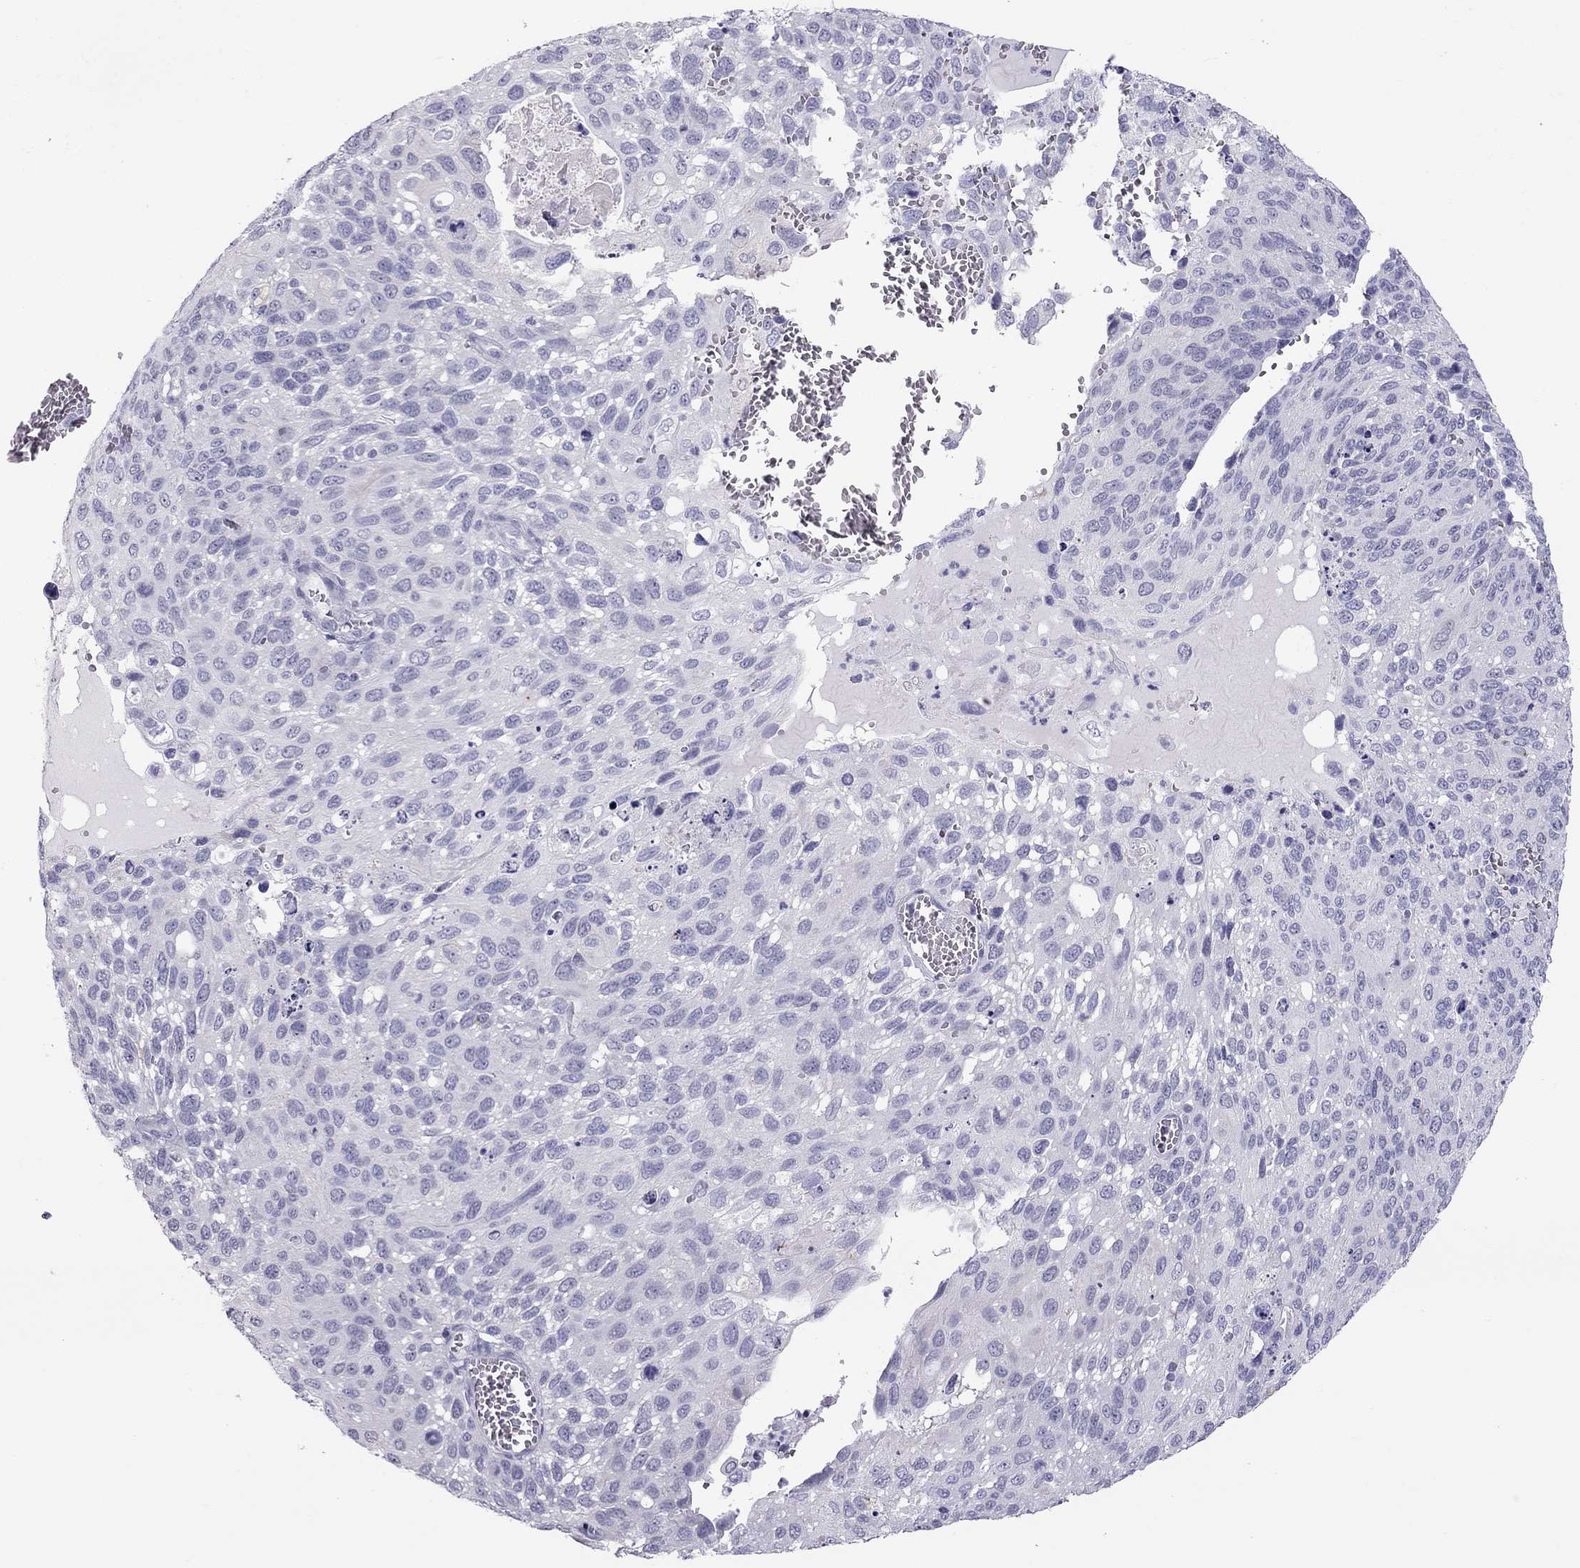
{"staining": {"intensity": "negative", "quantity": "none", "location": "none"}, "tissue": "cervical cancer", "cell_type": "Tumor cells", "image_type": "cancer", "snomed": [{"axis": "morphology", "description": "Squamous cell carcinoma, NOS"}, {"axis": "topography", "description": "Cervix"}], "caption": "IHC histopathology image of neoplastic tissue: cervical cancer (squamous cell carcinoma) stained with DAB (3,3'-diaminobenzidine) reveals no significant protein staining in tumor cells.", "gene": "TEX14", "patient": {"sex": "female", "age": 70}}